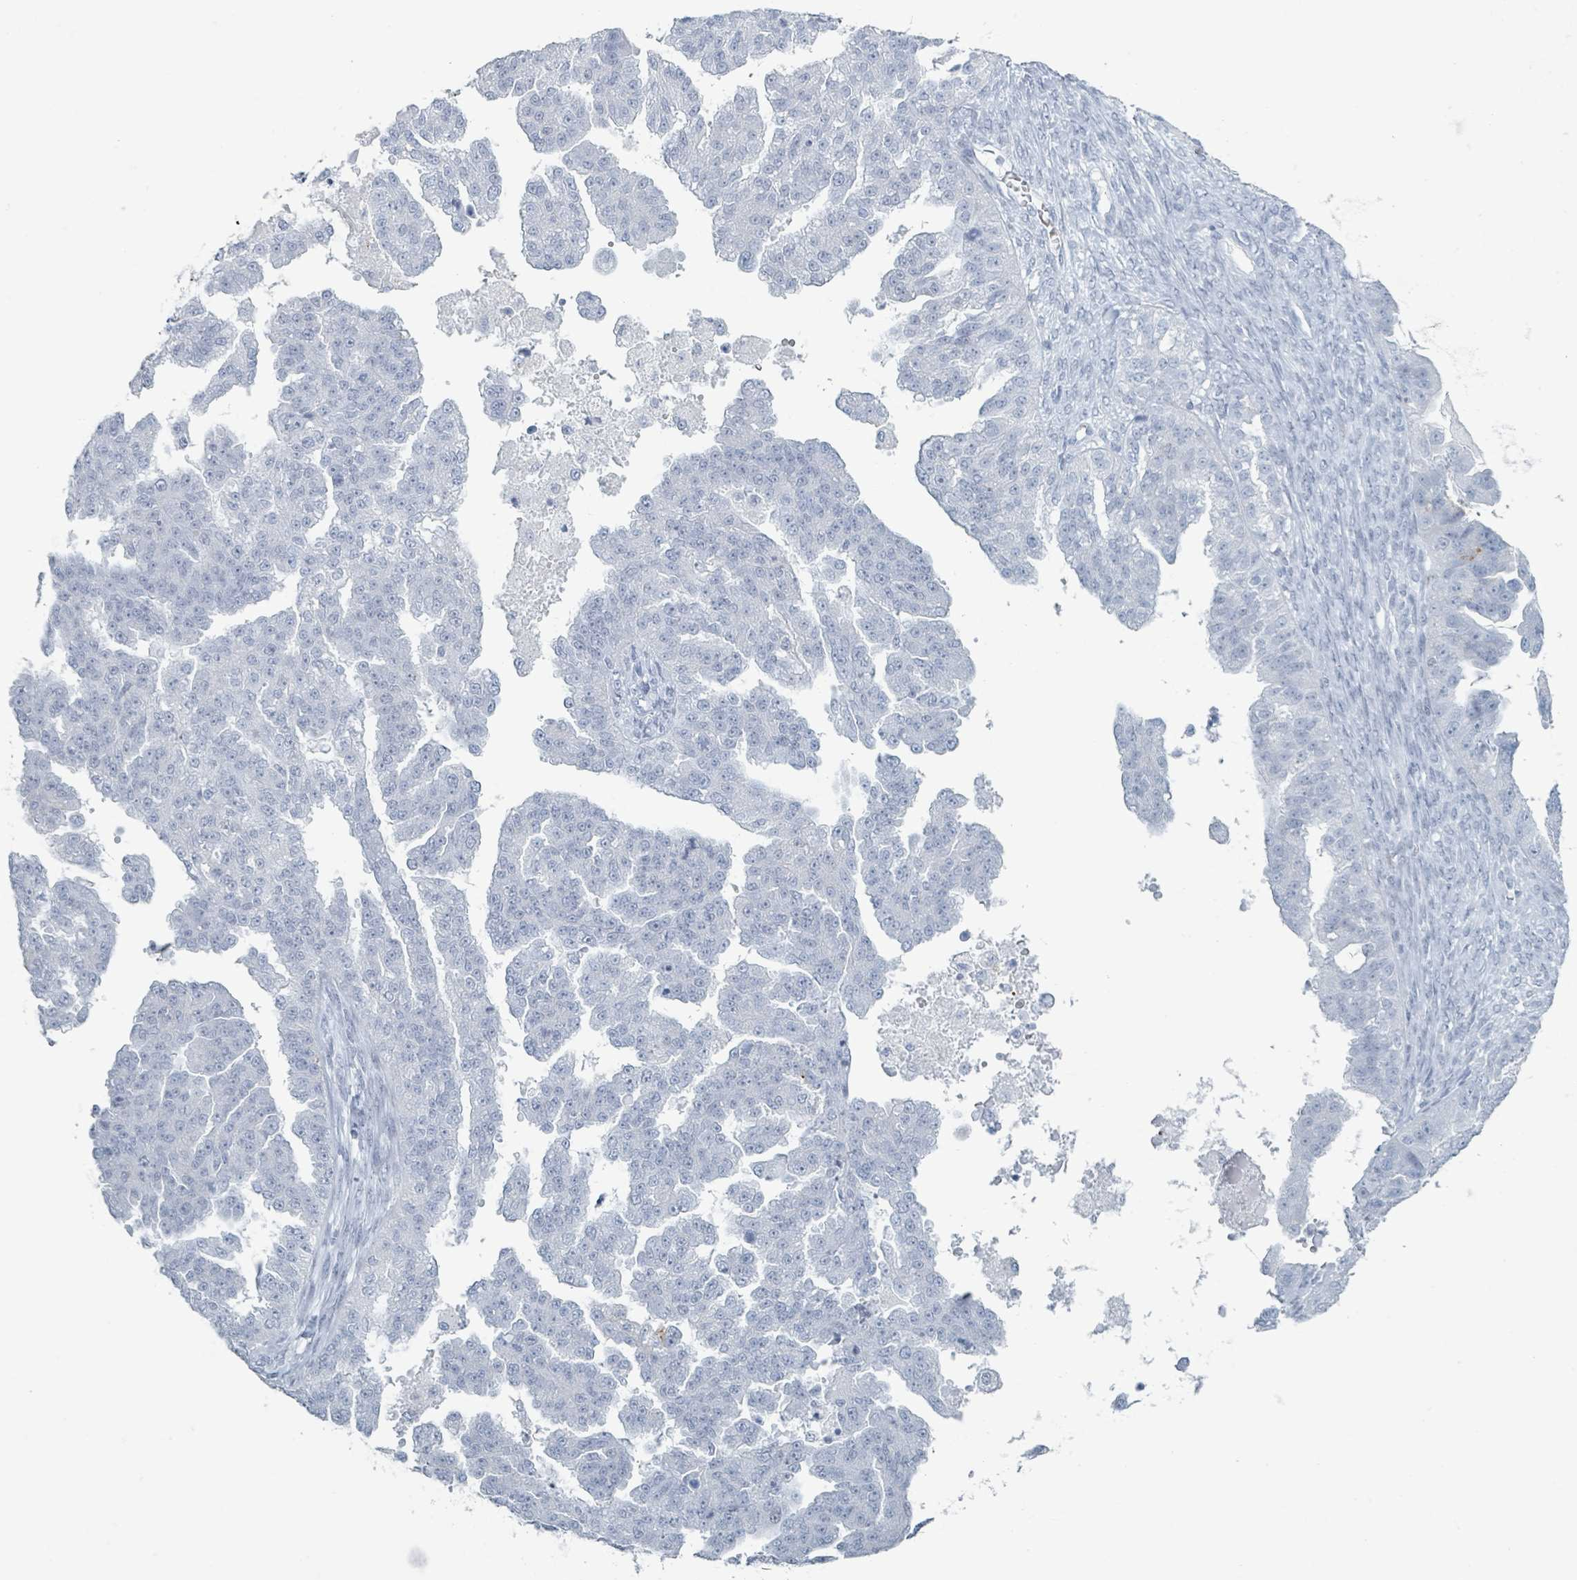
{"staining": {"intensity": "negative", "quantity": "none", "location": "none"}, "tissue": "ovarian cancer", "cell_type": "Tumor cells", "image_type": "cancer", "snomed": [{"axis": "morphology", "description": "Cystadenocarcinoma, serous, NOS"}, {"axis": "topography", "description": "Ovary"}], "caption": "Immunohistochemistry image of neoplastic tissue: human ovarian cancer stained with DAB (3,3'-diaminobenzidine) shows no significant protein expression in tumor cells.", "gene": "GPR15LG", "patient": {"sex": "female", "age": 58}}